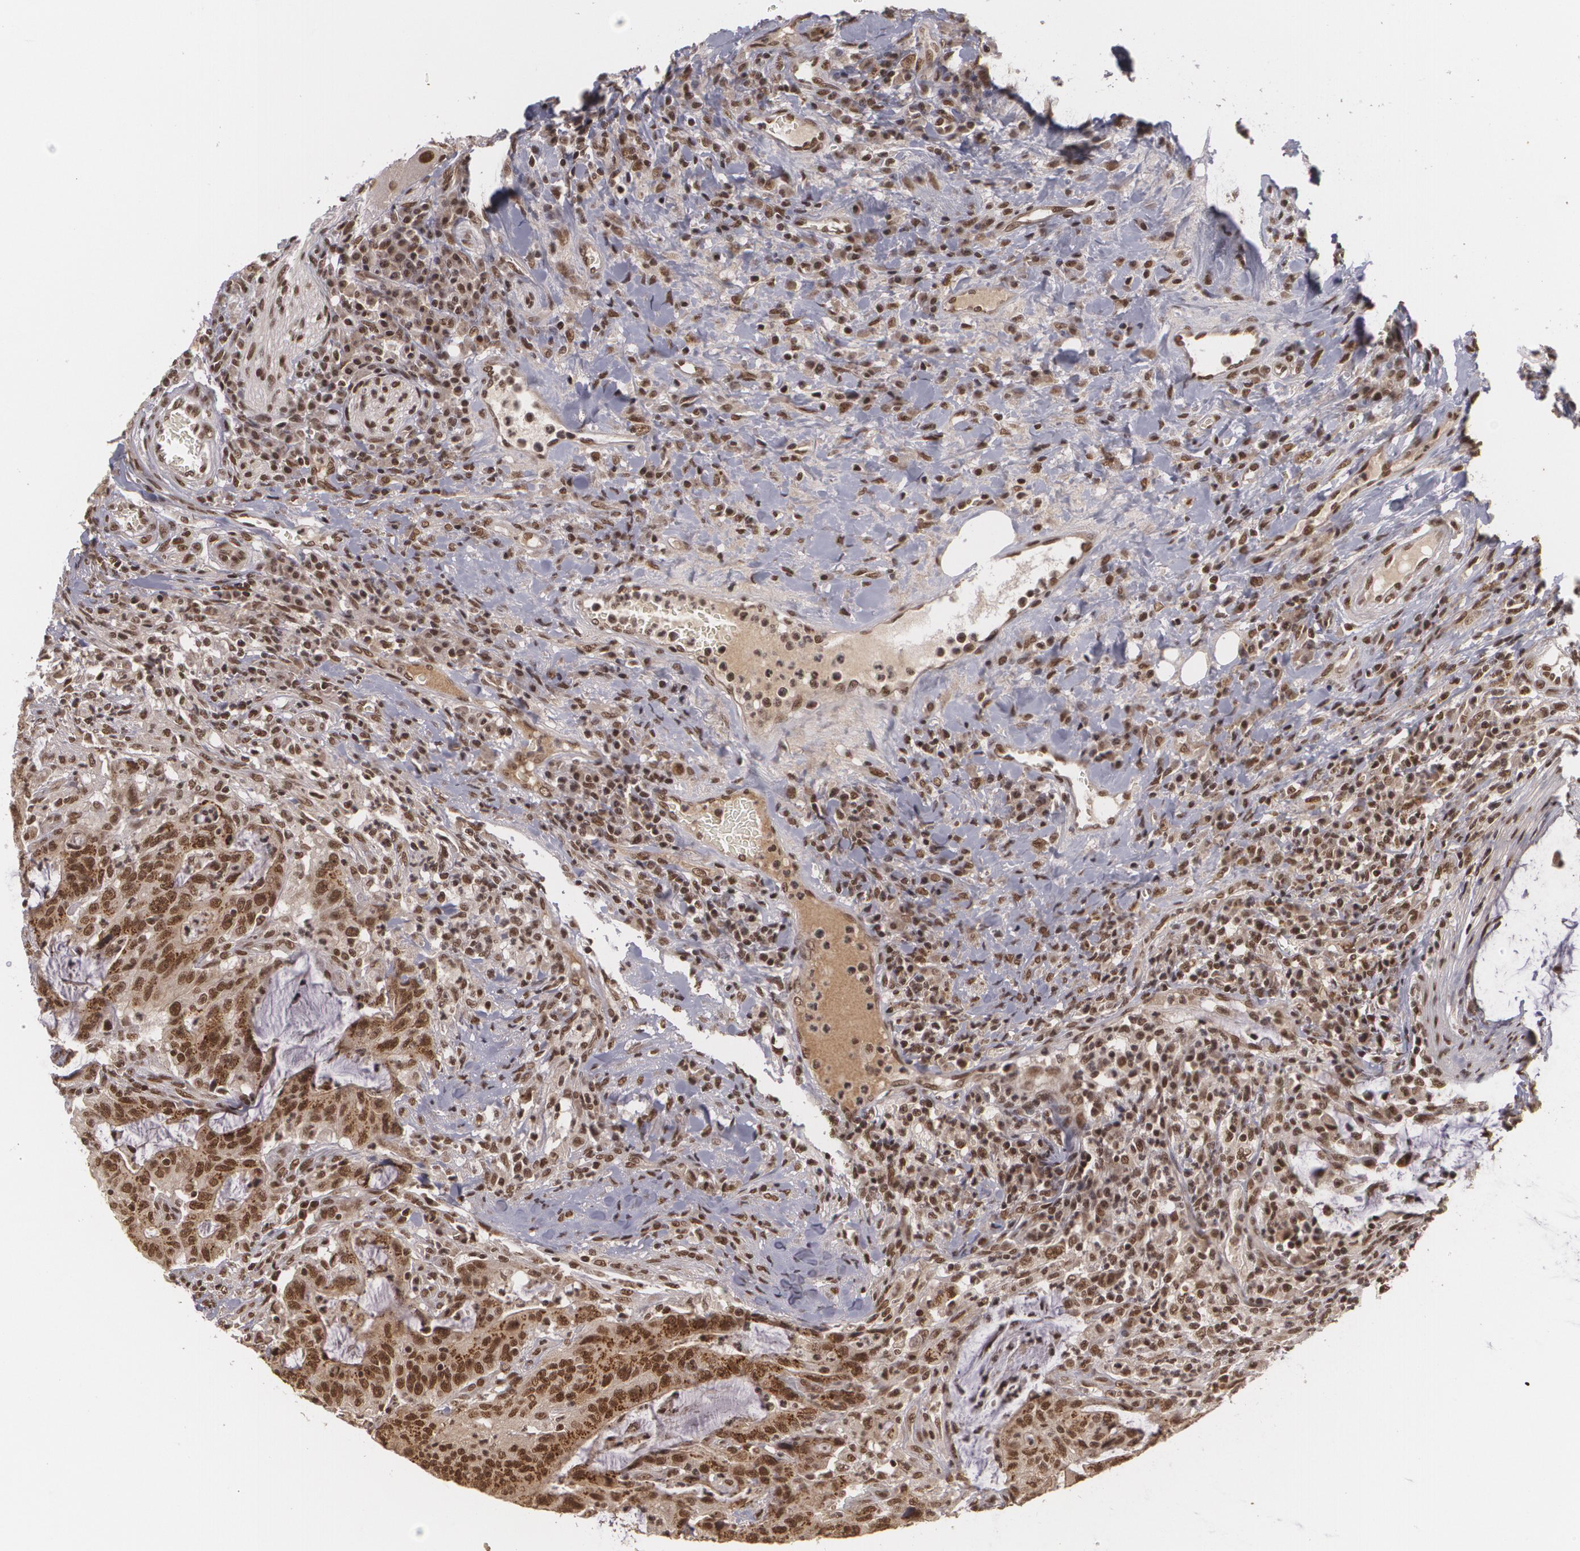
{"staining": {"intensity": "strong", "quantity": ">75%", "location": "nuclear"}, "tissue": "colorectal cancer", "cell_type": "Tumor cells", "image_type": "cancer", "snomed": [{"axis": "morphology", "description": "Adenocarcinoma, NOS"}, {"axis": "topography", "description": "Colon"}], "caption": "A high-resolution photomicrograph shows immunohistochemistry (IHC) staining of colorectal adenocarcinoma, which demonstrates strong nuclear expression in approximately >75% of tumor cells. The protein of interest is shown in brown color, while the nuclei are stained blue.", "gene": "RXRB", "patient": {"sex": "male", "age": 54}}